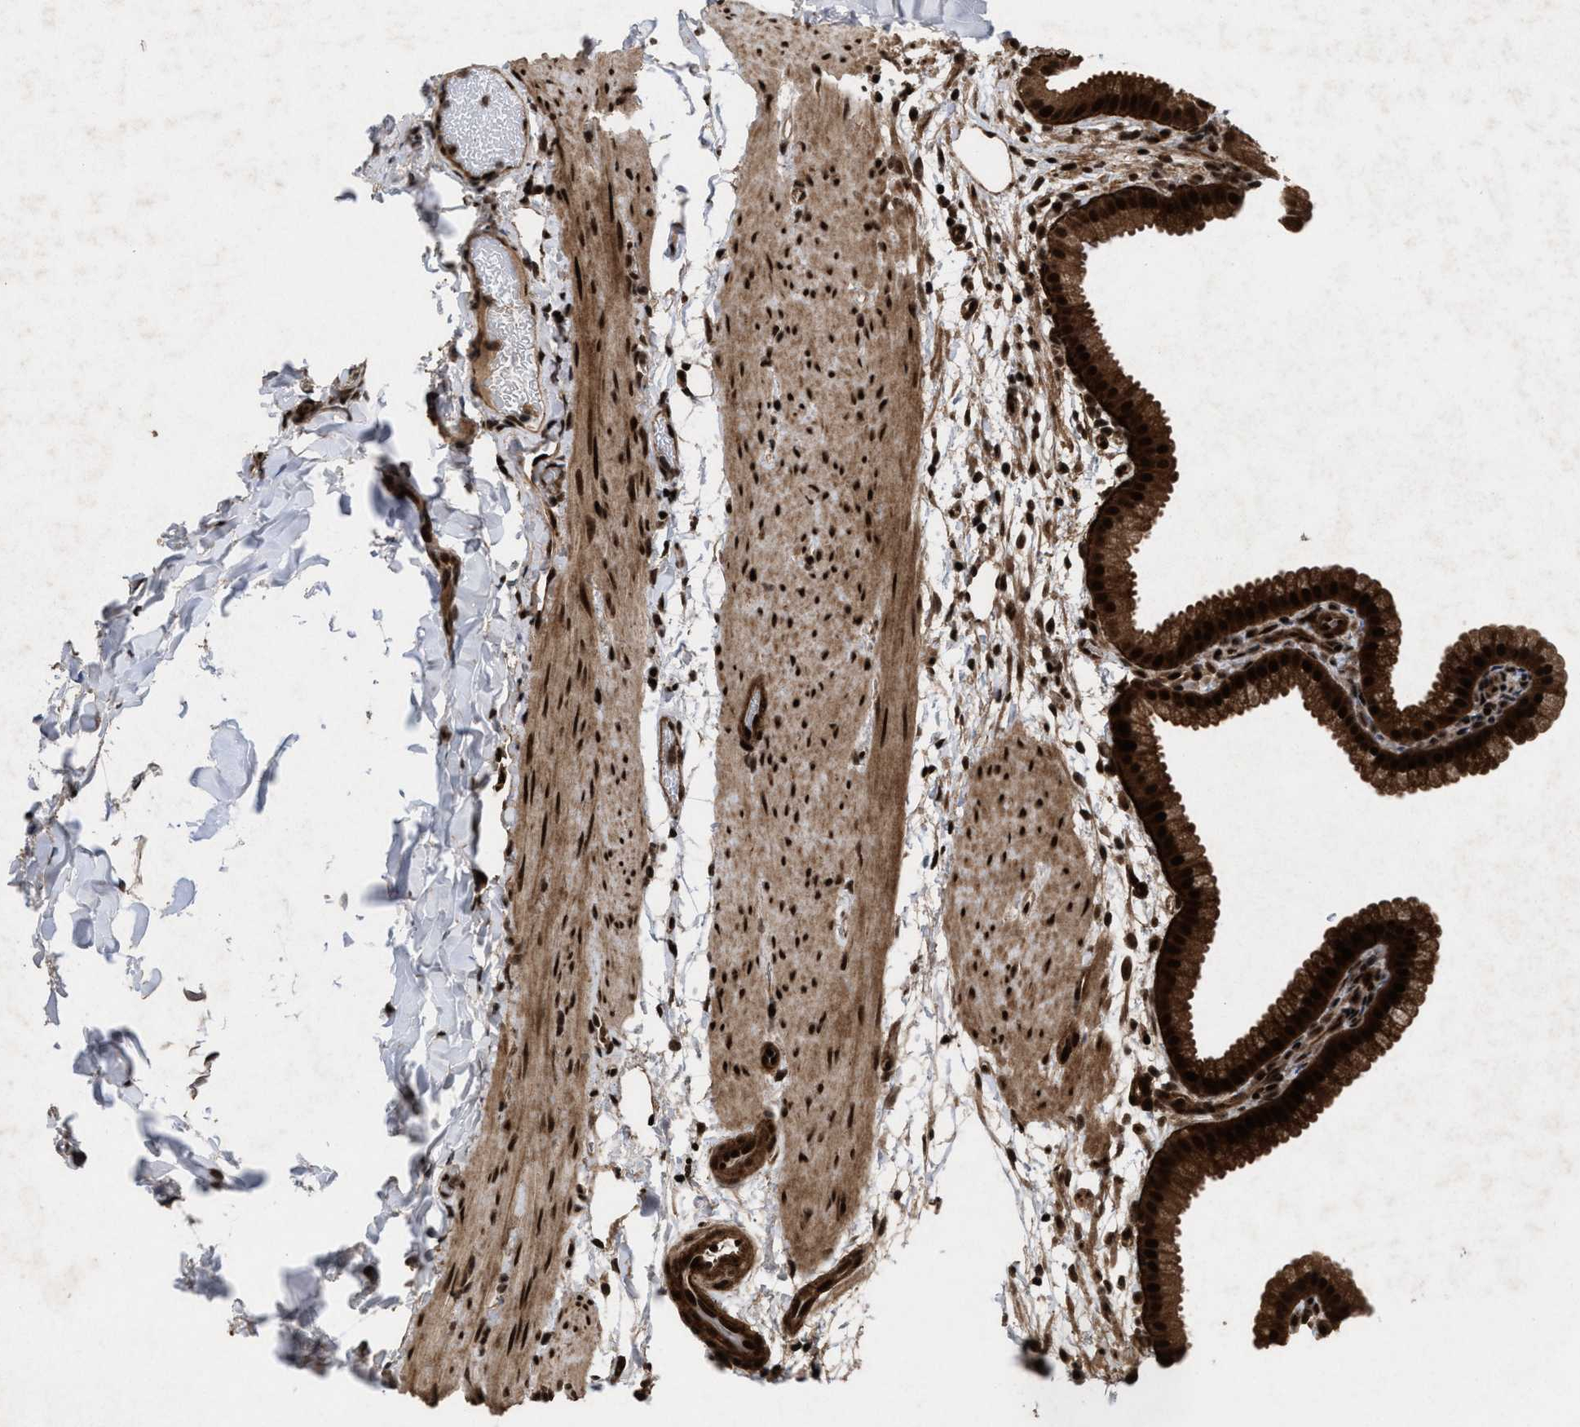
{"staining": {"intensity": "strong", "quantity": ">75%", "location": "cytoplasmic/membranous,nuclear"}, "tissue": "gallbladder", "cell_type": "Glandular cells", "image_type": "normal", "snomed": [{"axis": "morphology", "description": "Normal tissue, NOS"}, {"axis": "topography", "description": "Gallbladder"}], "caption": "The histopathology image displays immunohistochemical staining of unremarkable gallbladder. There is strong cytoplasmic/membranous,nuclear expression is identified in about >75% of glandular cells.", "gene": "WIZ", "patient": {"sex": "female", "age": 64}}